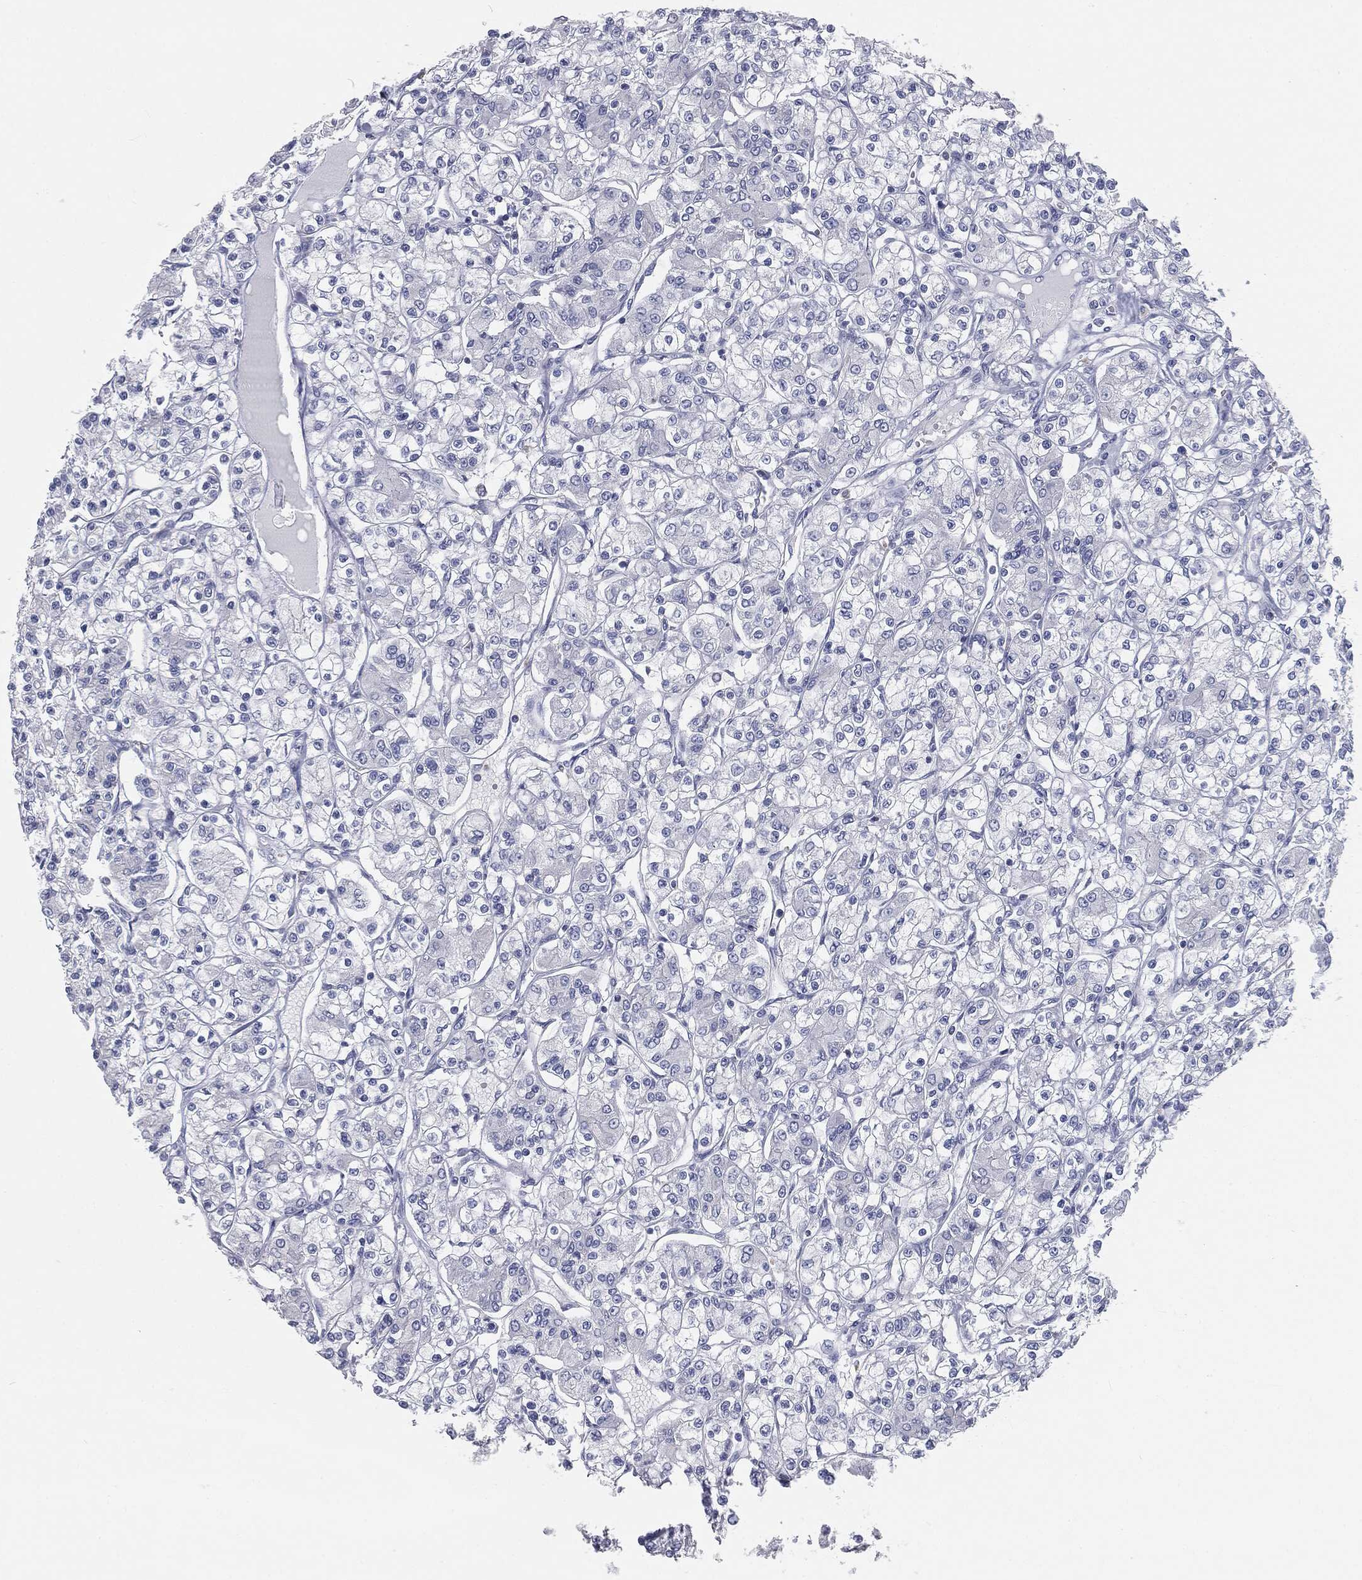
{"staining": {"intensity": "negative", "quantity": "none", "location": "none"}, "tissue": "renal cancer", "cell_type": "Tumor cells", "image_type": "cancer", "snomed": [{"axis": "morphology", "description": "Adenocarcinoma, NOS"}, {"axis": "topography", "description": "Kidney"}], "caption": "DAB (3,3'-diaminobenzidine) immunohistochemical staining of renal cancer exhibits no significant expression in tumor cells. (DAB immunohistochemistry (IHC) visualized using brightfield microscopy, high magnification).", "gene": "CAV3", "patient": {"sex": "female", "age": 59}}